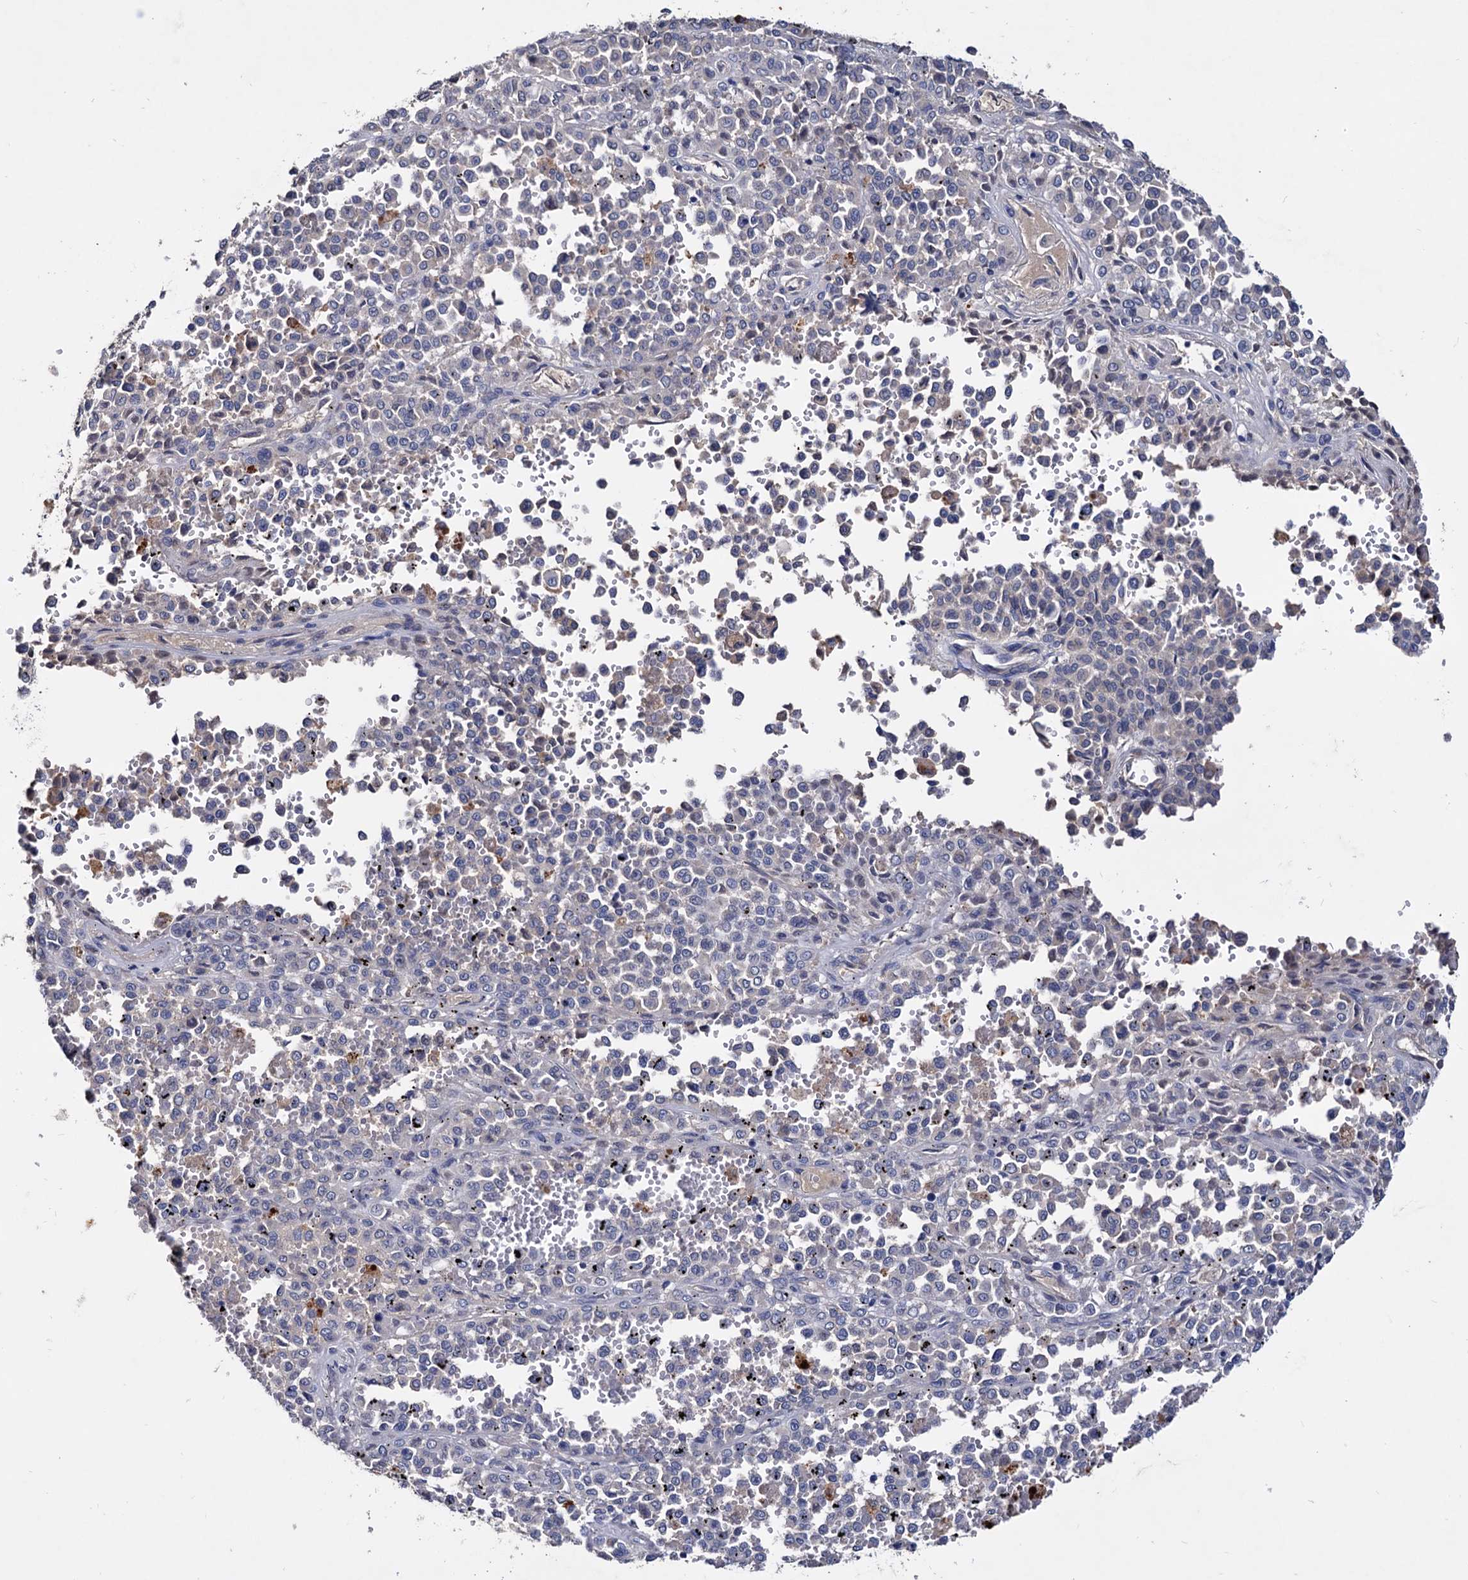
{"staining": {"intensity": "negative", "quantity": "none", "location": "none"}, "tissue": "melanoma", "cell_type": "Tumor cells", "image_type": "cancer", "snomed": [{"axis": "morphology", "description": "Malignant melanoma, Metastatic site"}, {"axis": "topography", "description": "Pancreas"}], "caption": "Tumor cells are negative for protein expression in human malignant melanoma (metastatic site).", "gene": "NPAS4", "patient": {"sex": "female", "age": 30}}